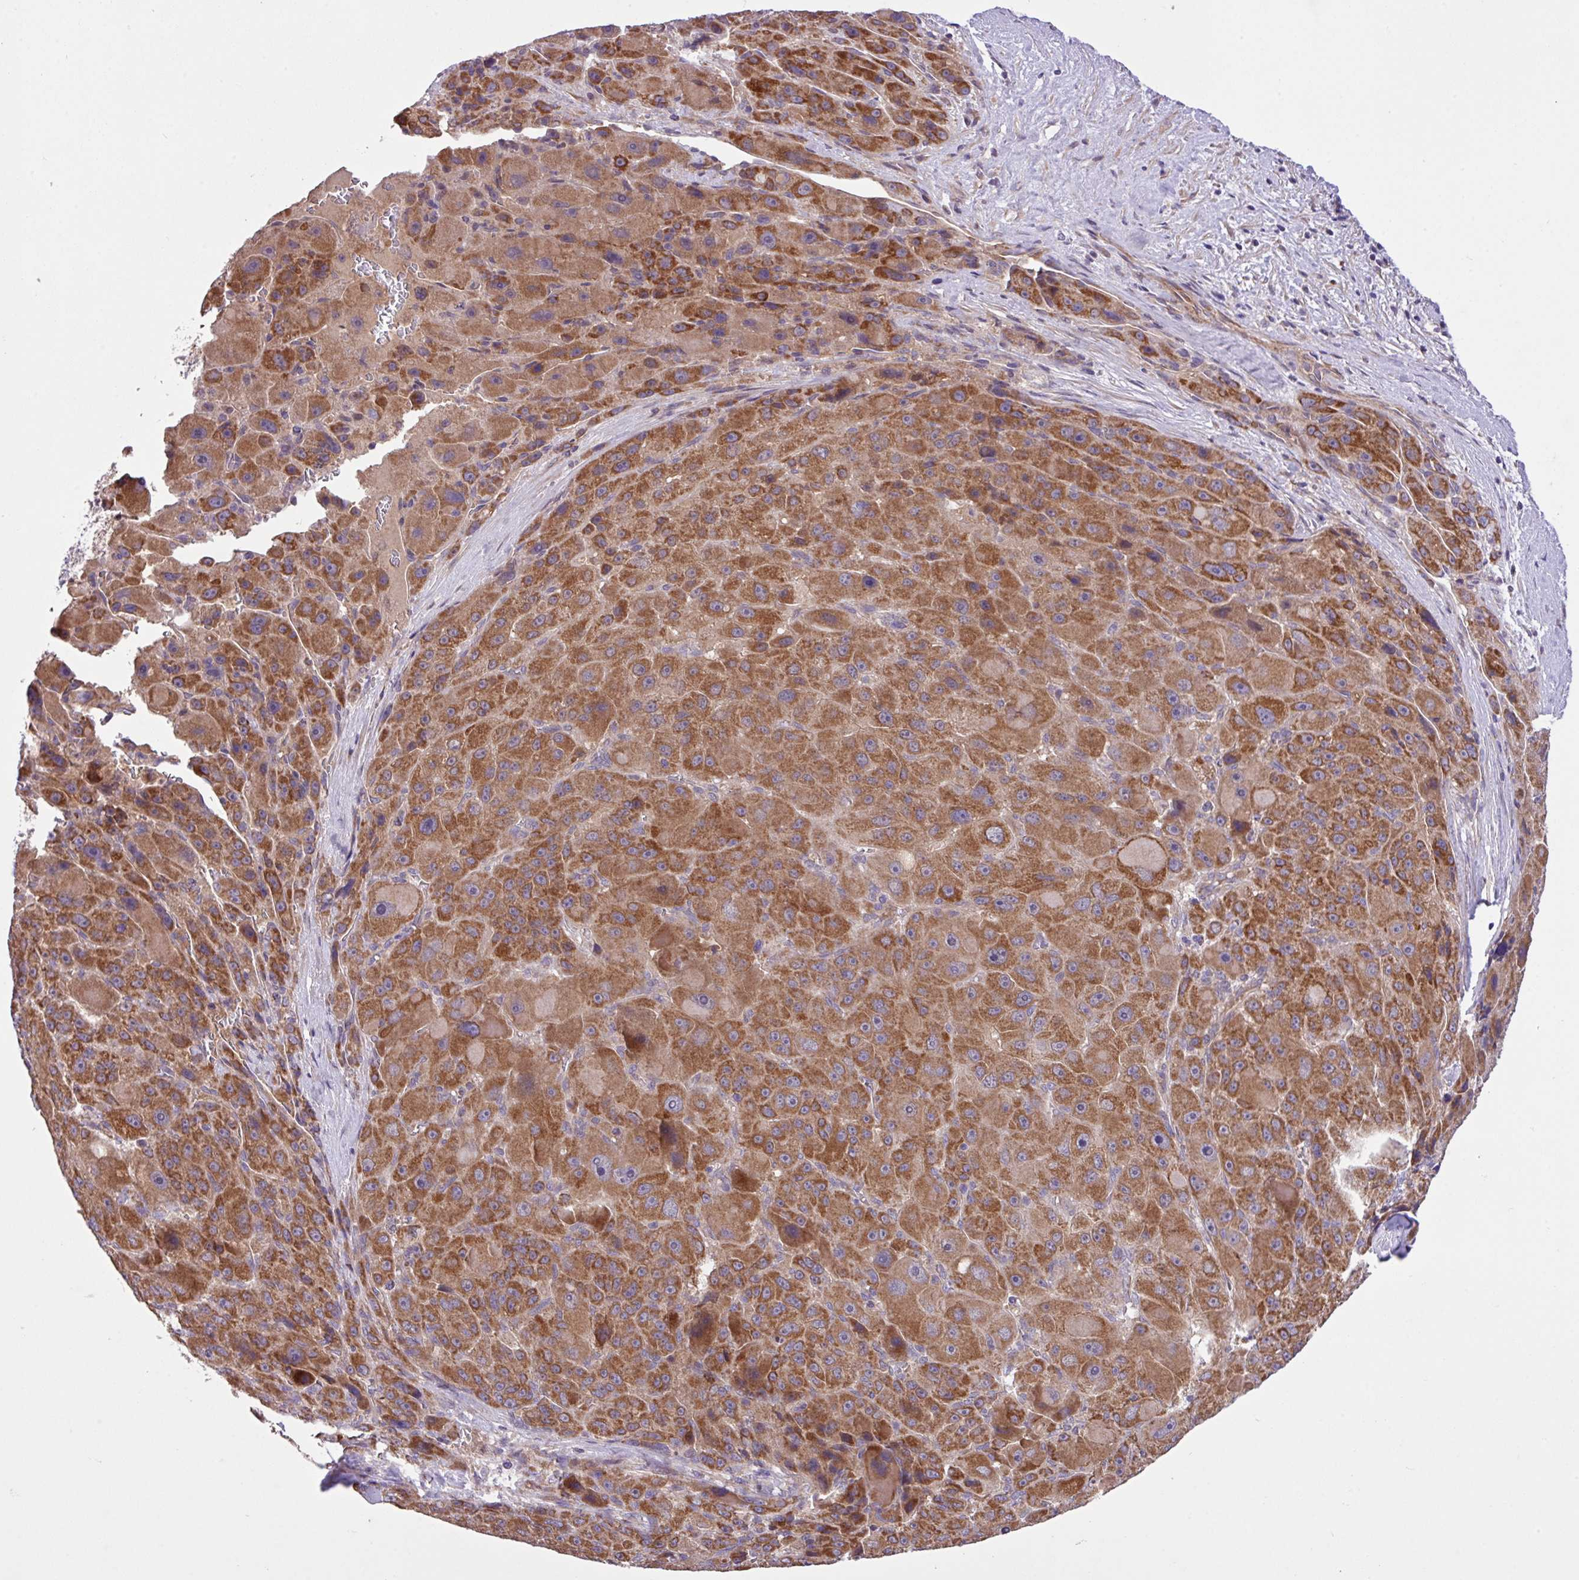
{"staining": {"intensity": "strong", "quantity": ">75%", "location": "cytoplasmic/membranous"}, "tissue": "liver cancer", "cell_type": "Tumor cells", "image_type": "cancer", "snomed": [{"axis": "morphology", "description": "Carcinoma, Hepatocellular, NOS"}, {"axis": "topography", "description": "Liver"}], "caption": "Human liver cancer (hepatocellular carcinoma) stained with a protein marker demonstrates strong staining in tumor cells.", "gene": "TIMM10B", "patient": {"sex": "male", "age": 76}}